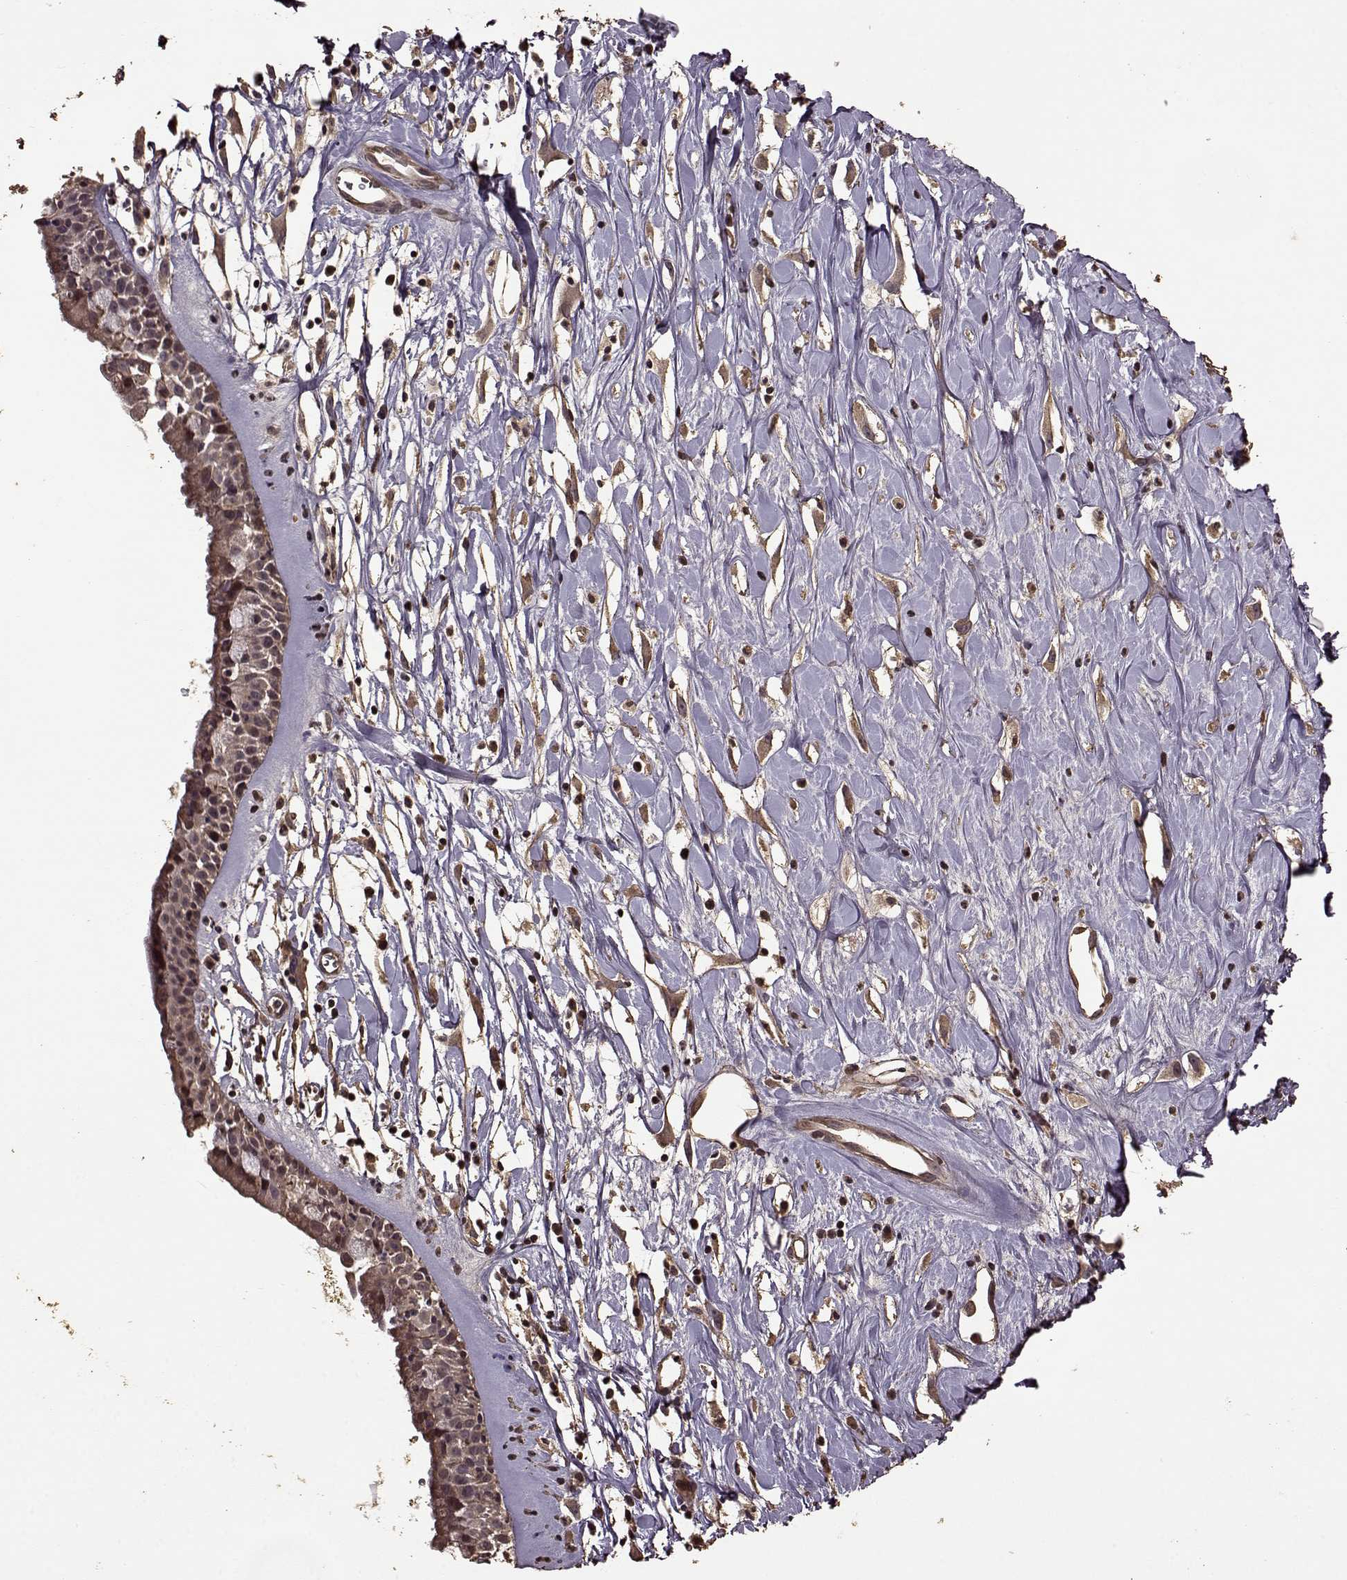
{"staining": {"intensity": "strong", "quantity": "<25%", "location": "cytoplasmic/membranous"}, "tissue": "nasopharynx", "cell_type": "Respiratory epithelial cells", "image_type": "normal", "snomed": [{"axis": "morphology", "description": "Normal tissue, NOS"}, {"axis": "topography", "description": "Nasopharynx"}], "caption": "An image of human nasopharynx stained for a protein demonstrates strong cytoplasmic/membranous brown staining in respiratory epithelial cells. (Brightfield microscopy of DAB IHC at high magnification).", "gene": "FBXW11", "patient": {"sex": "female", "age": 85}}